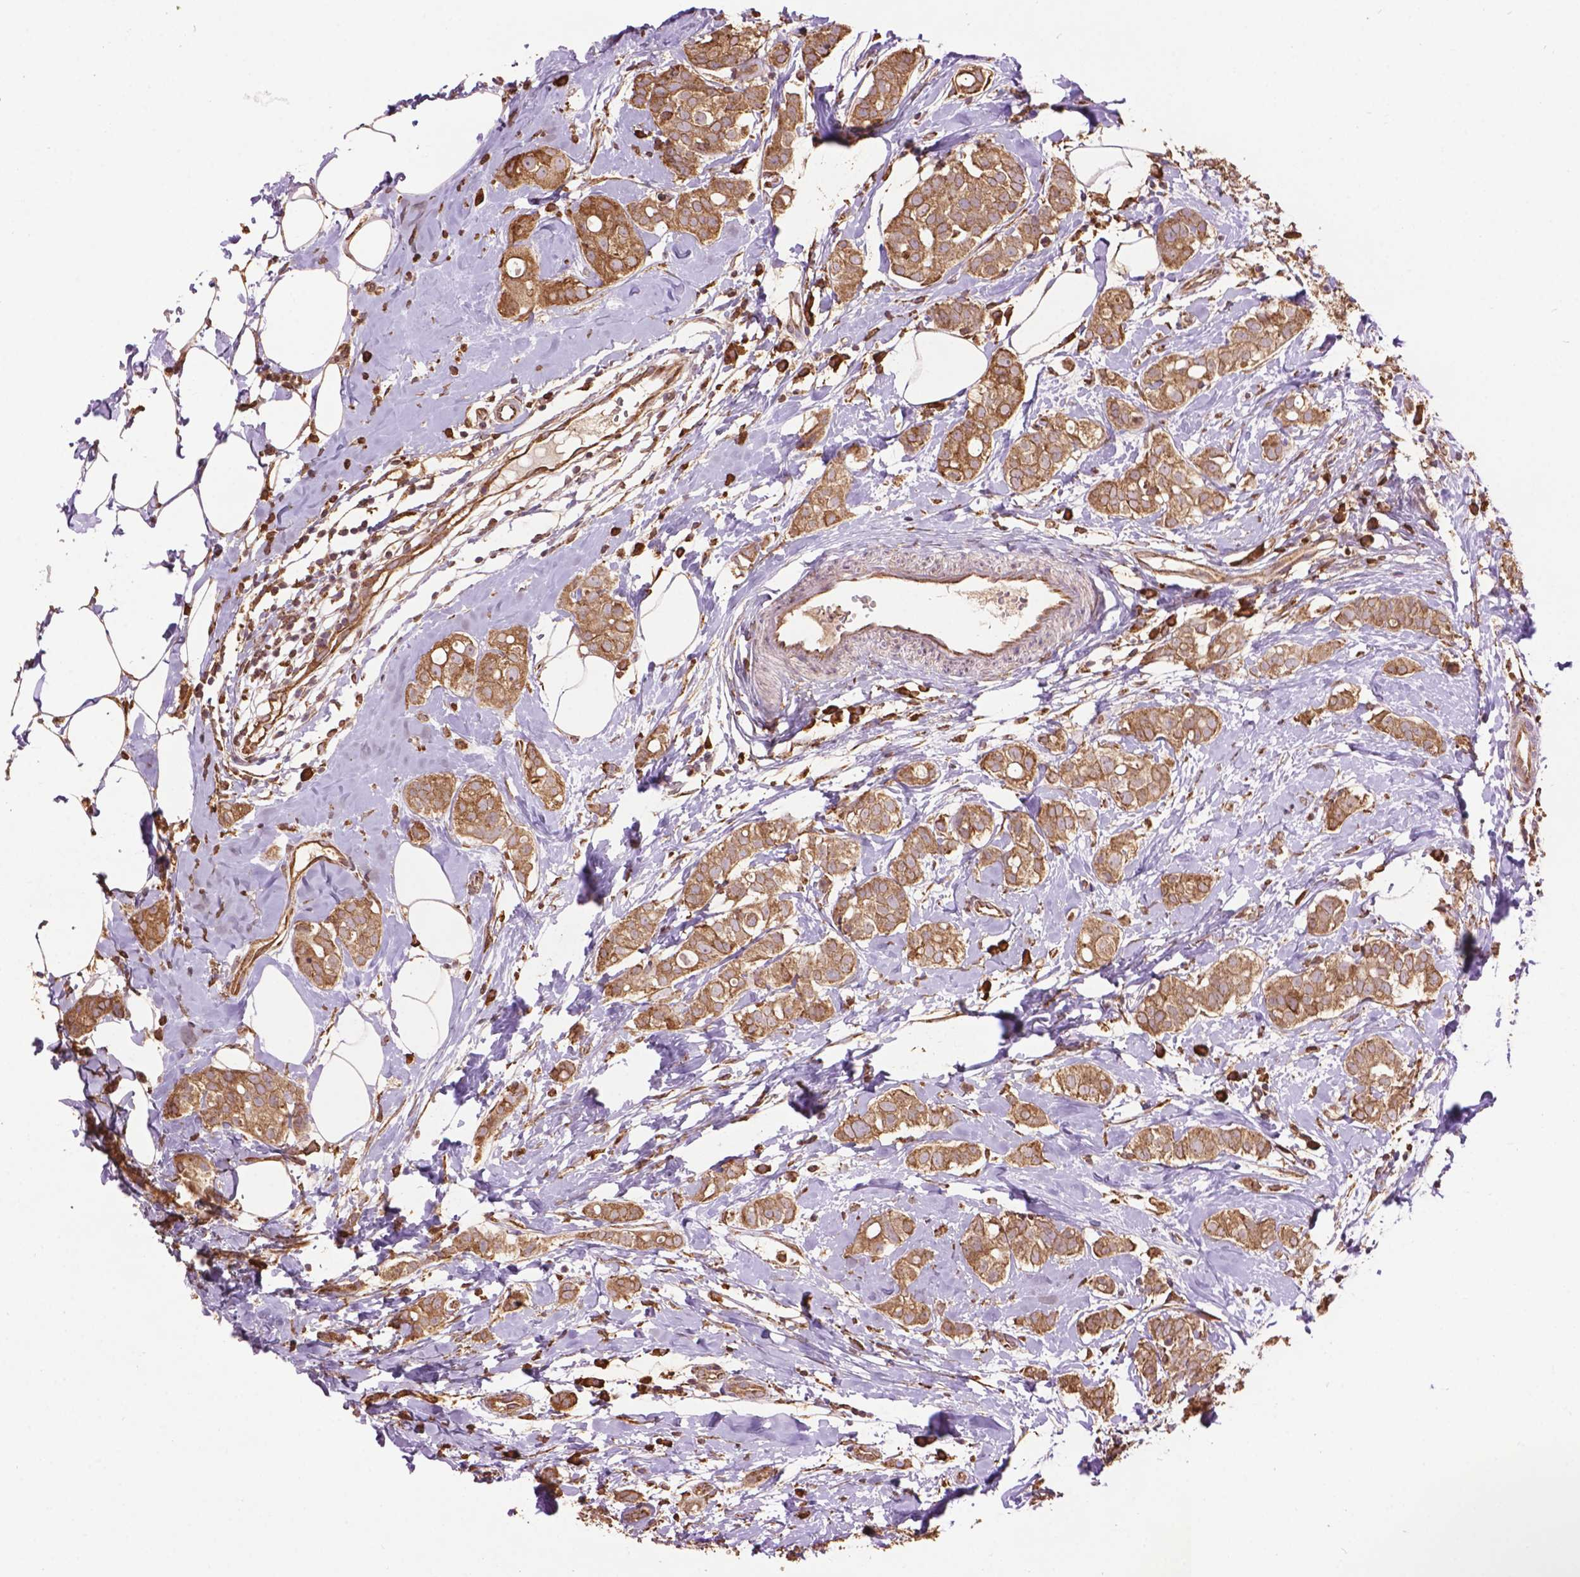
{"staining": {"intensity": "moderate", "quantity": ">75%", "location": "cytoplasmic/membranous"}, "tissue": "breast cancer", "cell_type": "Tumor cells", "image_type": "cancer", "snomed": [{"axis": "morphology", "description": "Duct carcinoma"}, {"axis": "topography", "description": "Breast"}], "caption": "A medium amount of moderate cytoplasmic/membranous staining is seen in approximately >75% of tumor cells in breast cancer (invasive ductal carcinoma) tissue. The protein of interest is shown in brown color, while the nuclei are stained blue.", "gene": "PPP2R5E", "patient": {"sex": "female", "age": 40}}